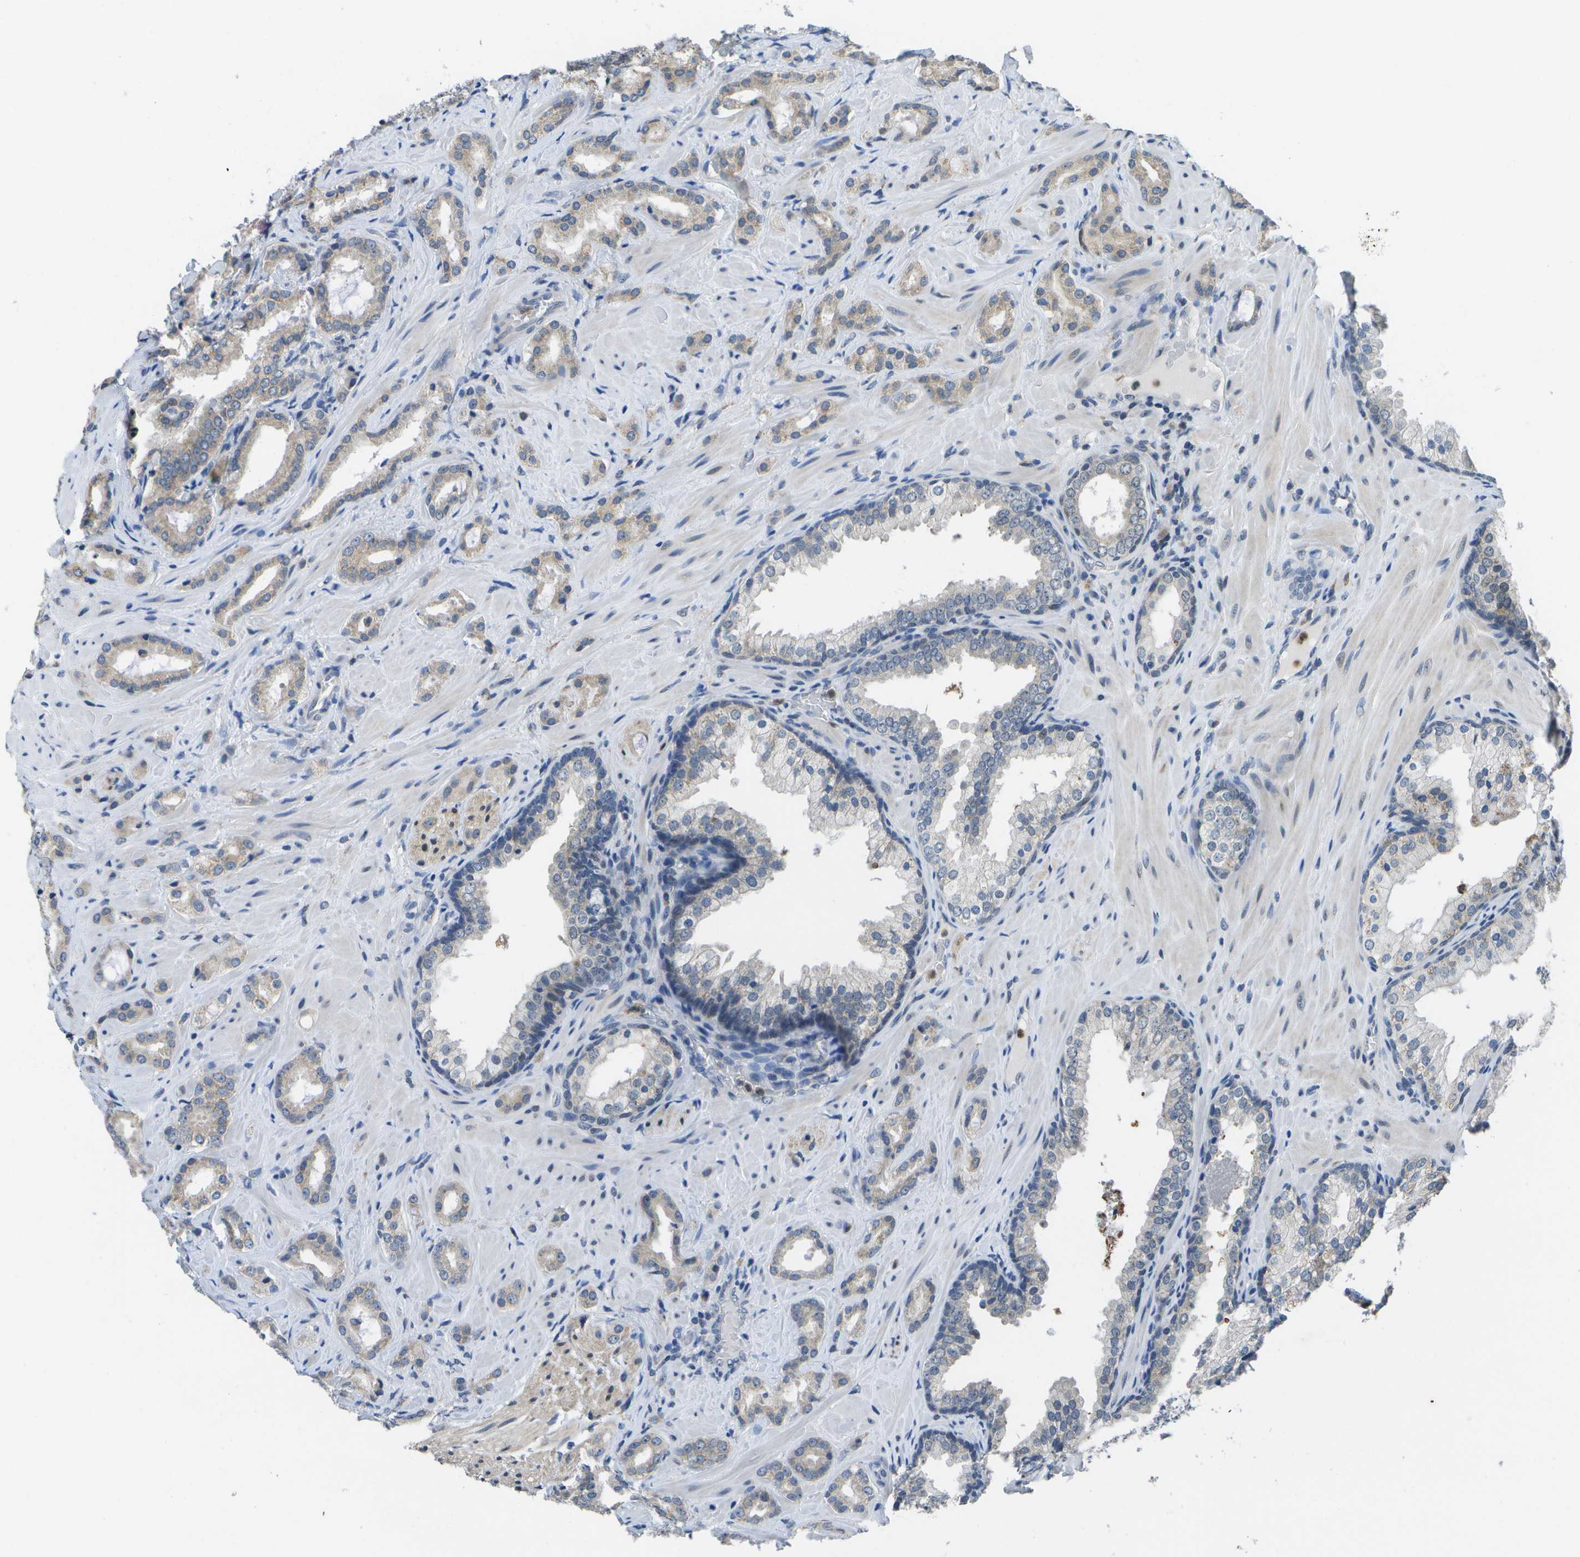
{"staining": {"intensity": "weak", "quantity": ">75%", "location": "cytoplasmic/membranous"}, "tissue": "prostate cancer", "cell_type": "Tumor cells", "image_type": "cancer", "snomed": [{"axis": "morphology", "description": "Adenocarcinoma, High grade"}, {"axis": "topography", "description": "Prostate"}], "caption": "Prostate cancer stained for a protein (brown) displays weak cytoplasmic/membranous positive expression in about >75% of tumor cells.", "gene": "DSE", "patient": {"sex": "male", "age": 64}}